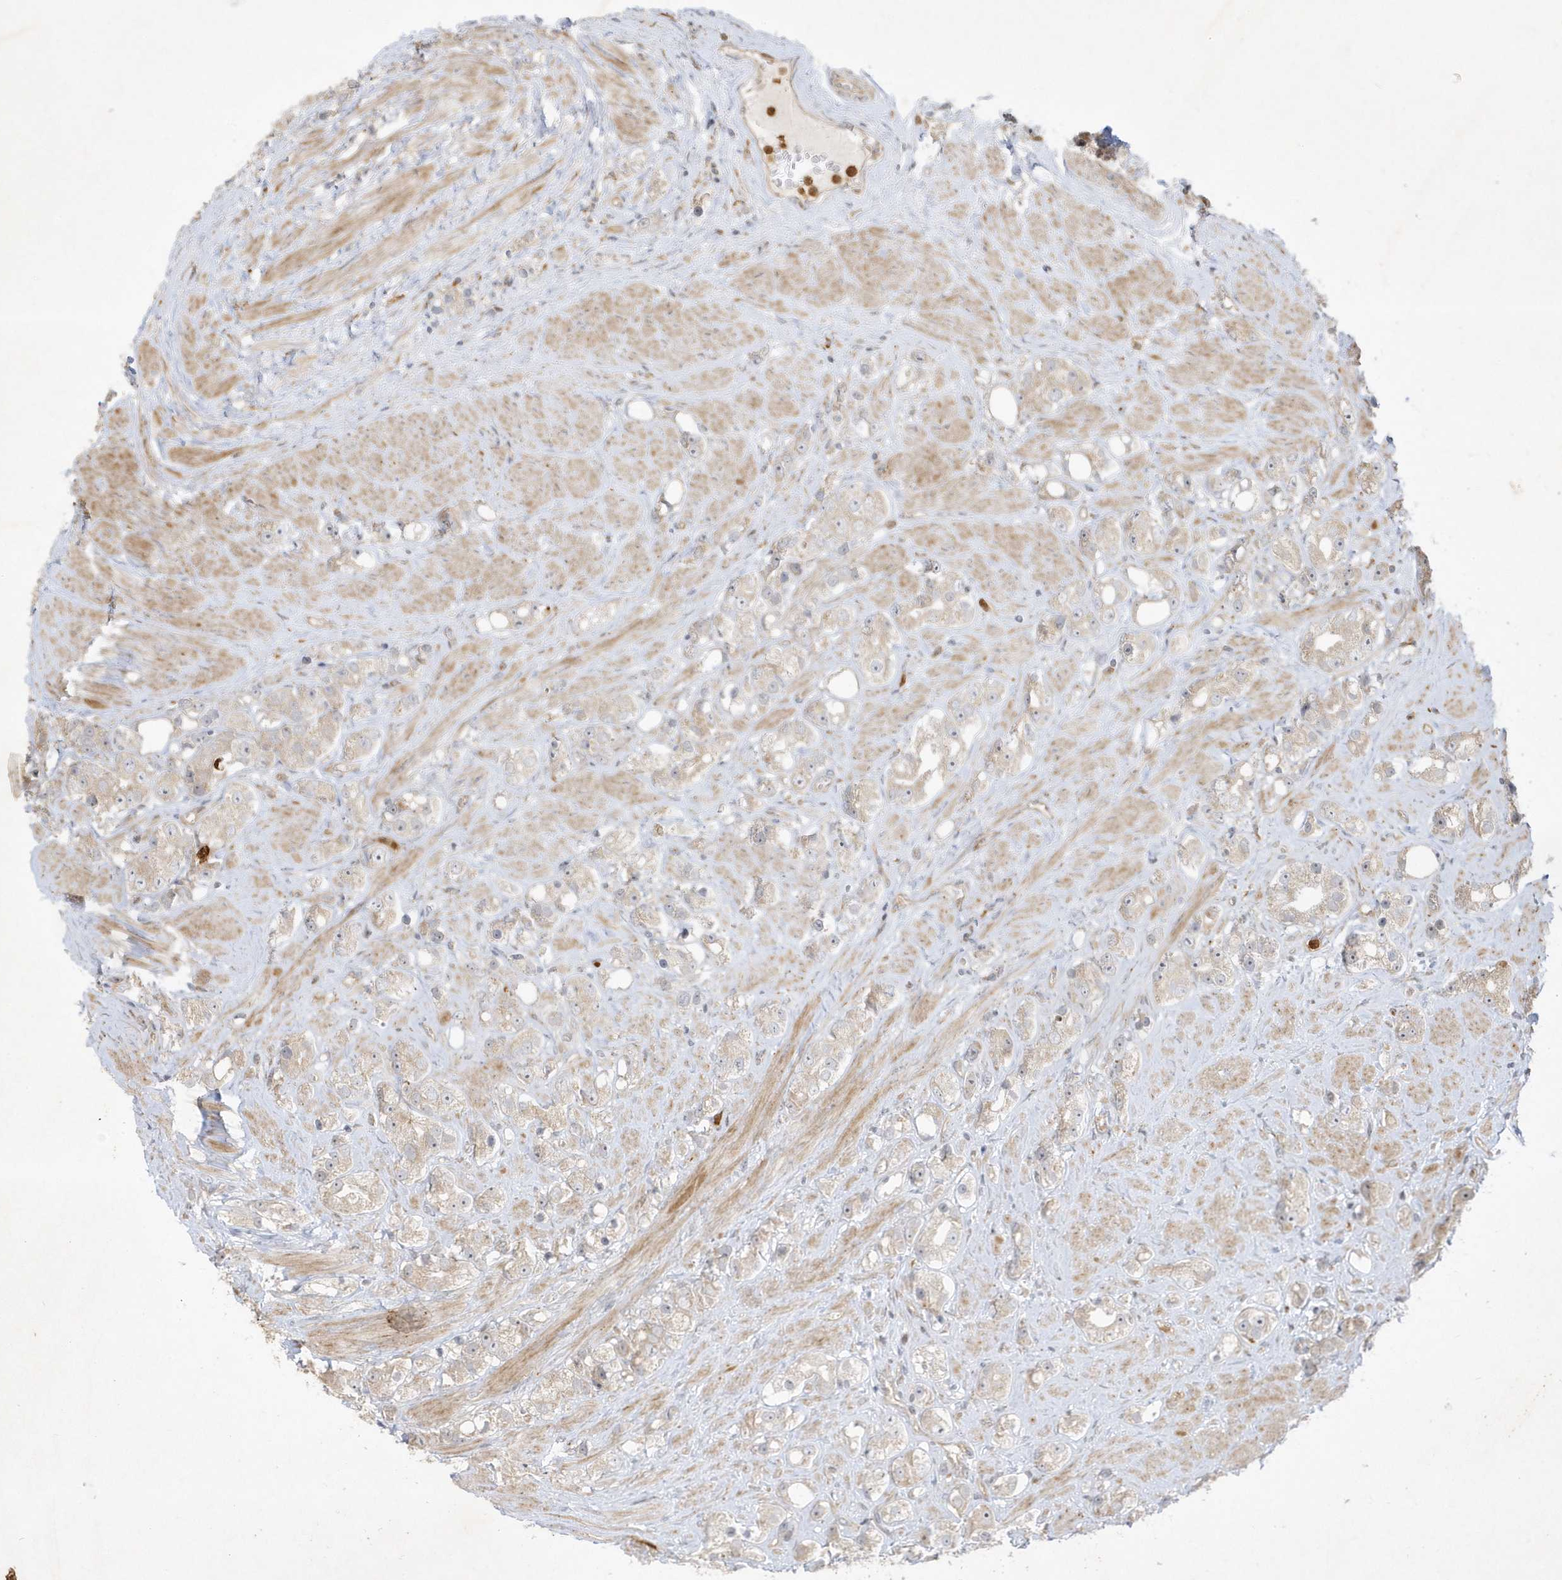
{"staining": {"intensity": "weak", "quantity": "<25%", "location": "cytoplasmic/membranous"}, "tissue": "prostate cancer", "cell_type": "Tumor cells", "image_type": "cancer", "snomed": [{"axis": "morphology", "description": "Adenocarcinoma, NOS"}, {"axis": "topography", "description": "Prostate"}], "caption": "Immunohistochemistry image of human prostate cancer stained for a protein (brown), which reveals no positivity in tumor cells.", "gene": "IFT57", "patient": {"sex": "male", "age": 79}}